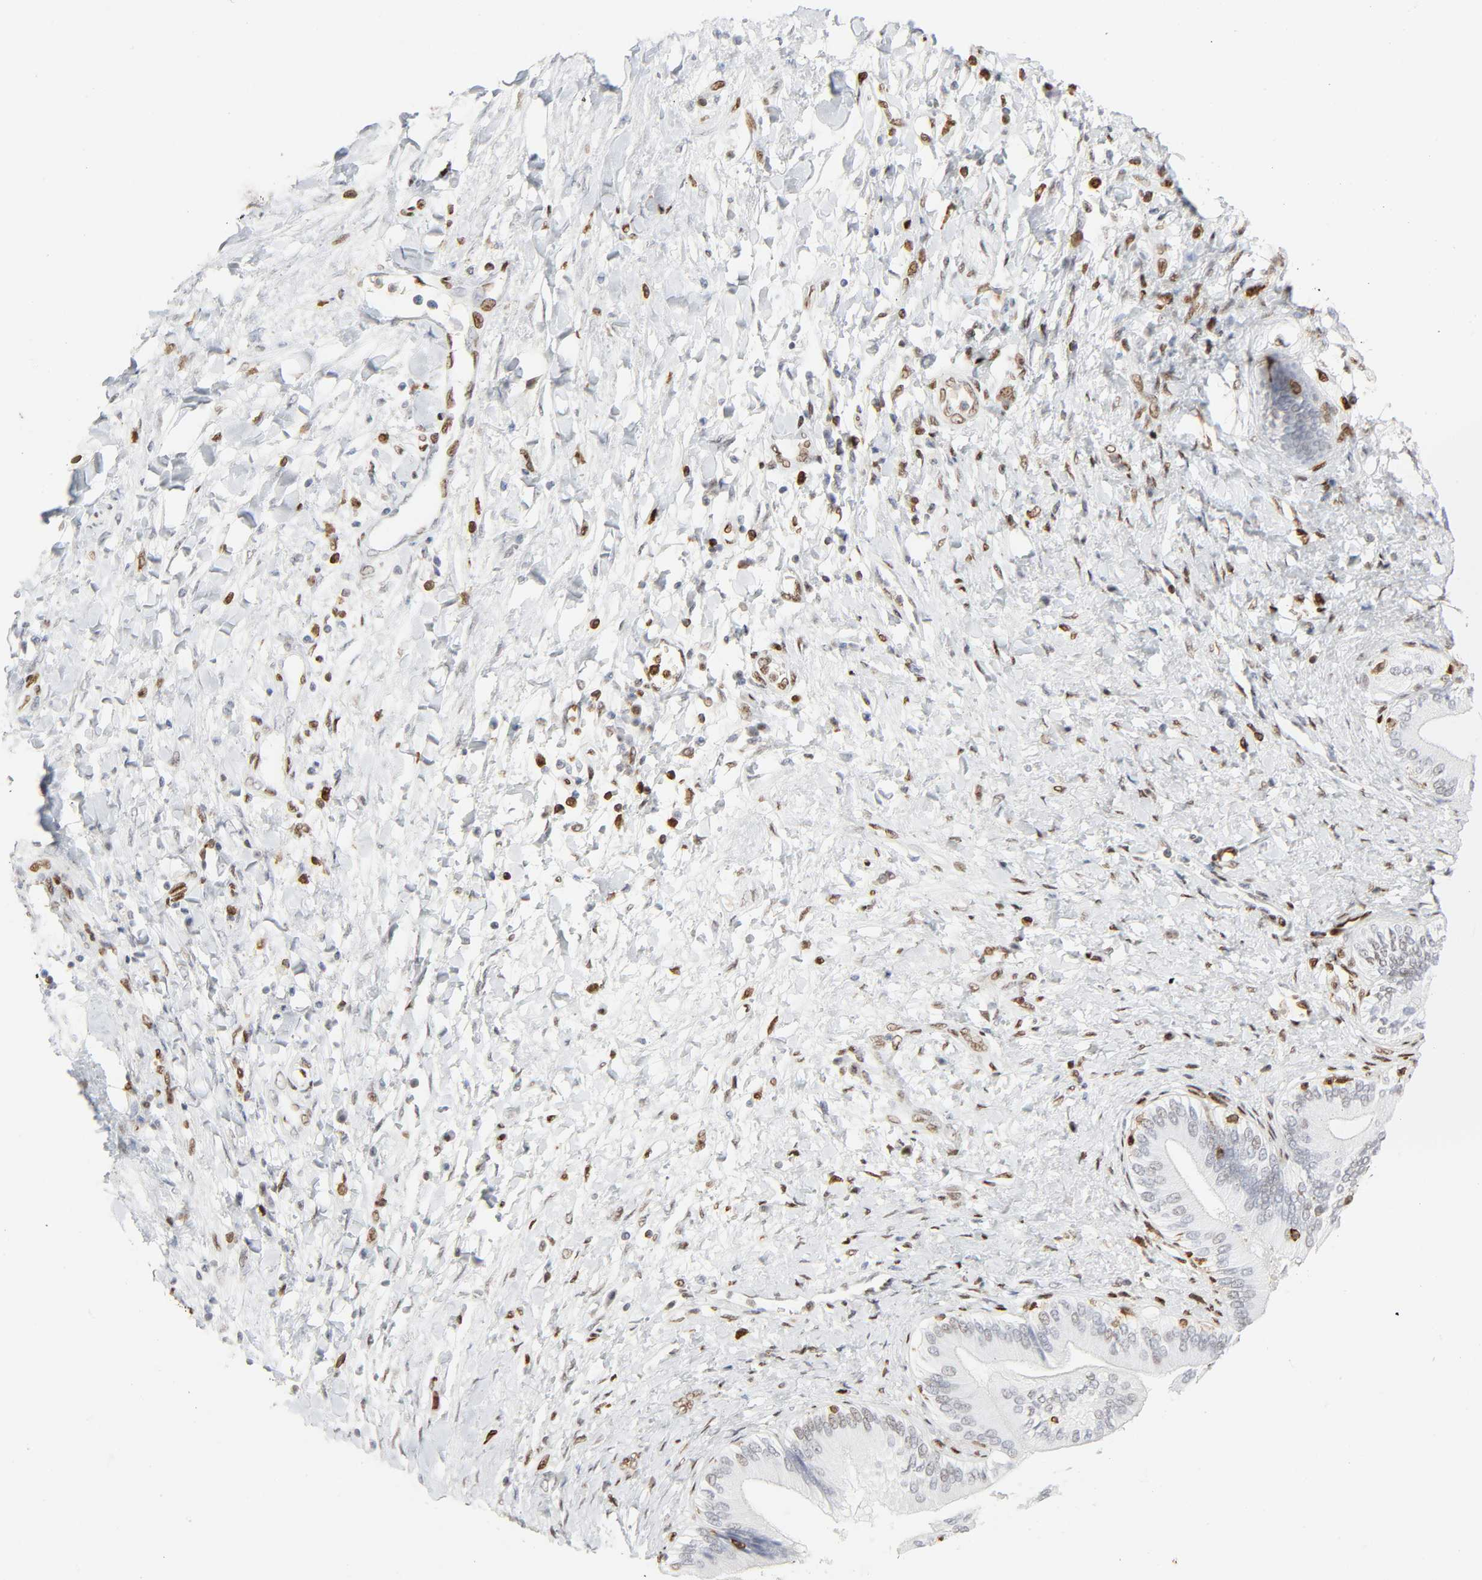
{"staining": {"intensity": "moderate", "quantity": ">75%", "location": "nuclear"}, "tissue": "adipose tissue", "cell_type": "Adipocytes", "image_type": "normal", "snomed": [{"axis": "morphology", "description": "Normal tissue, NOS"}, {"axis": "morphology", "description": "Cholangiocarcinoma"}, {"axis": "topography", "description": "Liver"}, {"axis": "topography", "description": "Peripheral nerve tissue"}], "caption": "Adipose tissue stained for a protein shows moderate nuclear positivity in adipocytes. The protein is shown in brown color, while the nuclei are stained blue.", "gene": "WAS", "patient": {"sex": "male", "age": 50}}